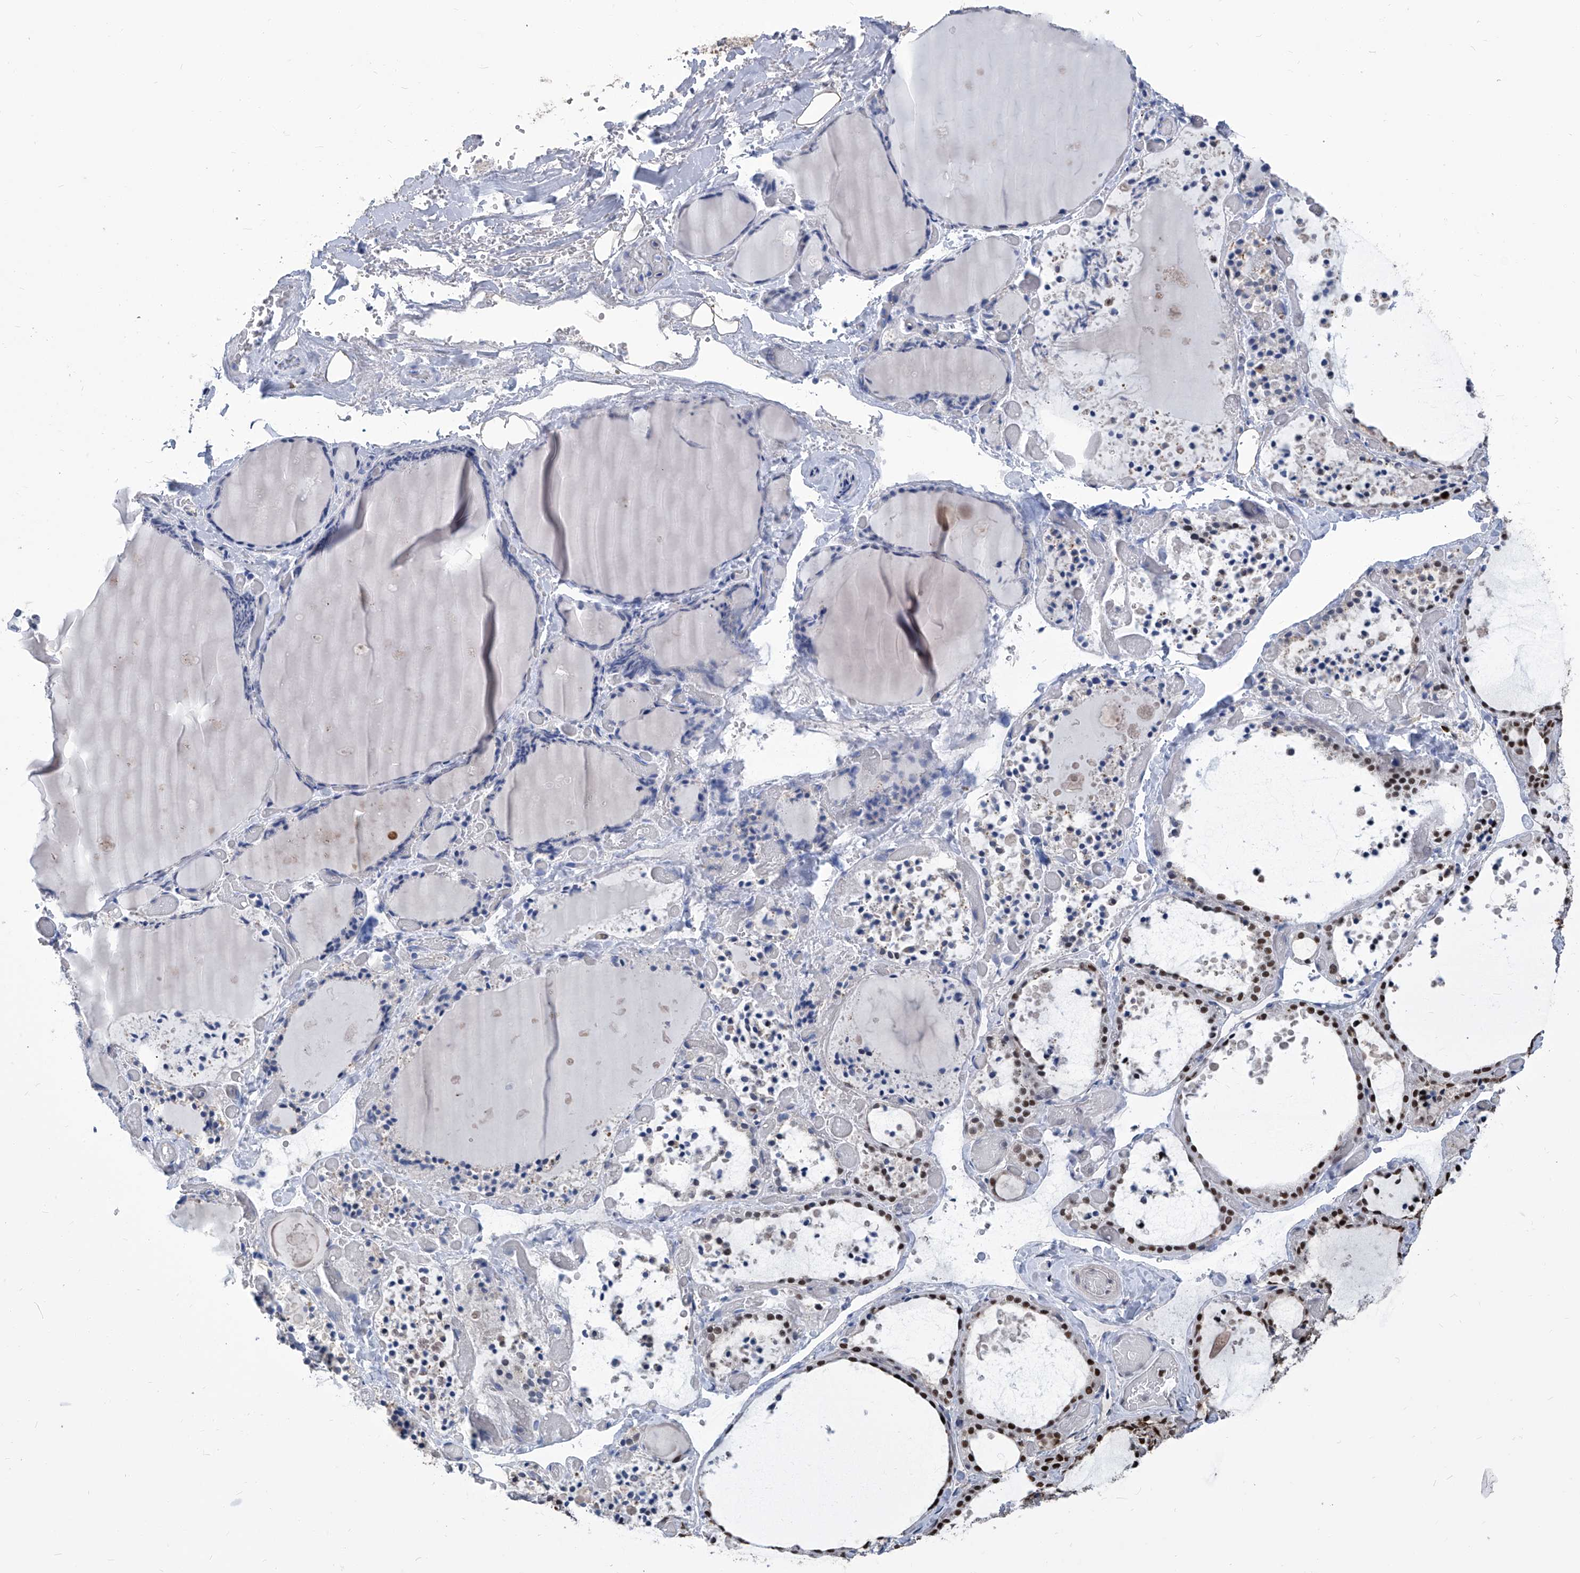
{"staining": {"intensity": "strong", "quantity": ">75%", "location": "nuclear"}, "tissue": "thyroid gland", "cell_type": "Glandular cells", "image_type": "normal", "snomed": [{"axis": "morphology", "description": "Normal tissue, NOS"}, {"axis": "topography", "description": "Thyroid gland"}], "caption": "The image reveals immunohistochemical staining of unremarkable thyroid gland. There is strong nuclear staining is present in about >75% of glandular cells.", "gene": "PCNA", "patient": {"sex": "female", "age": 44}}